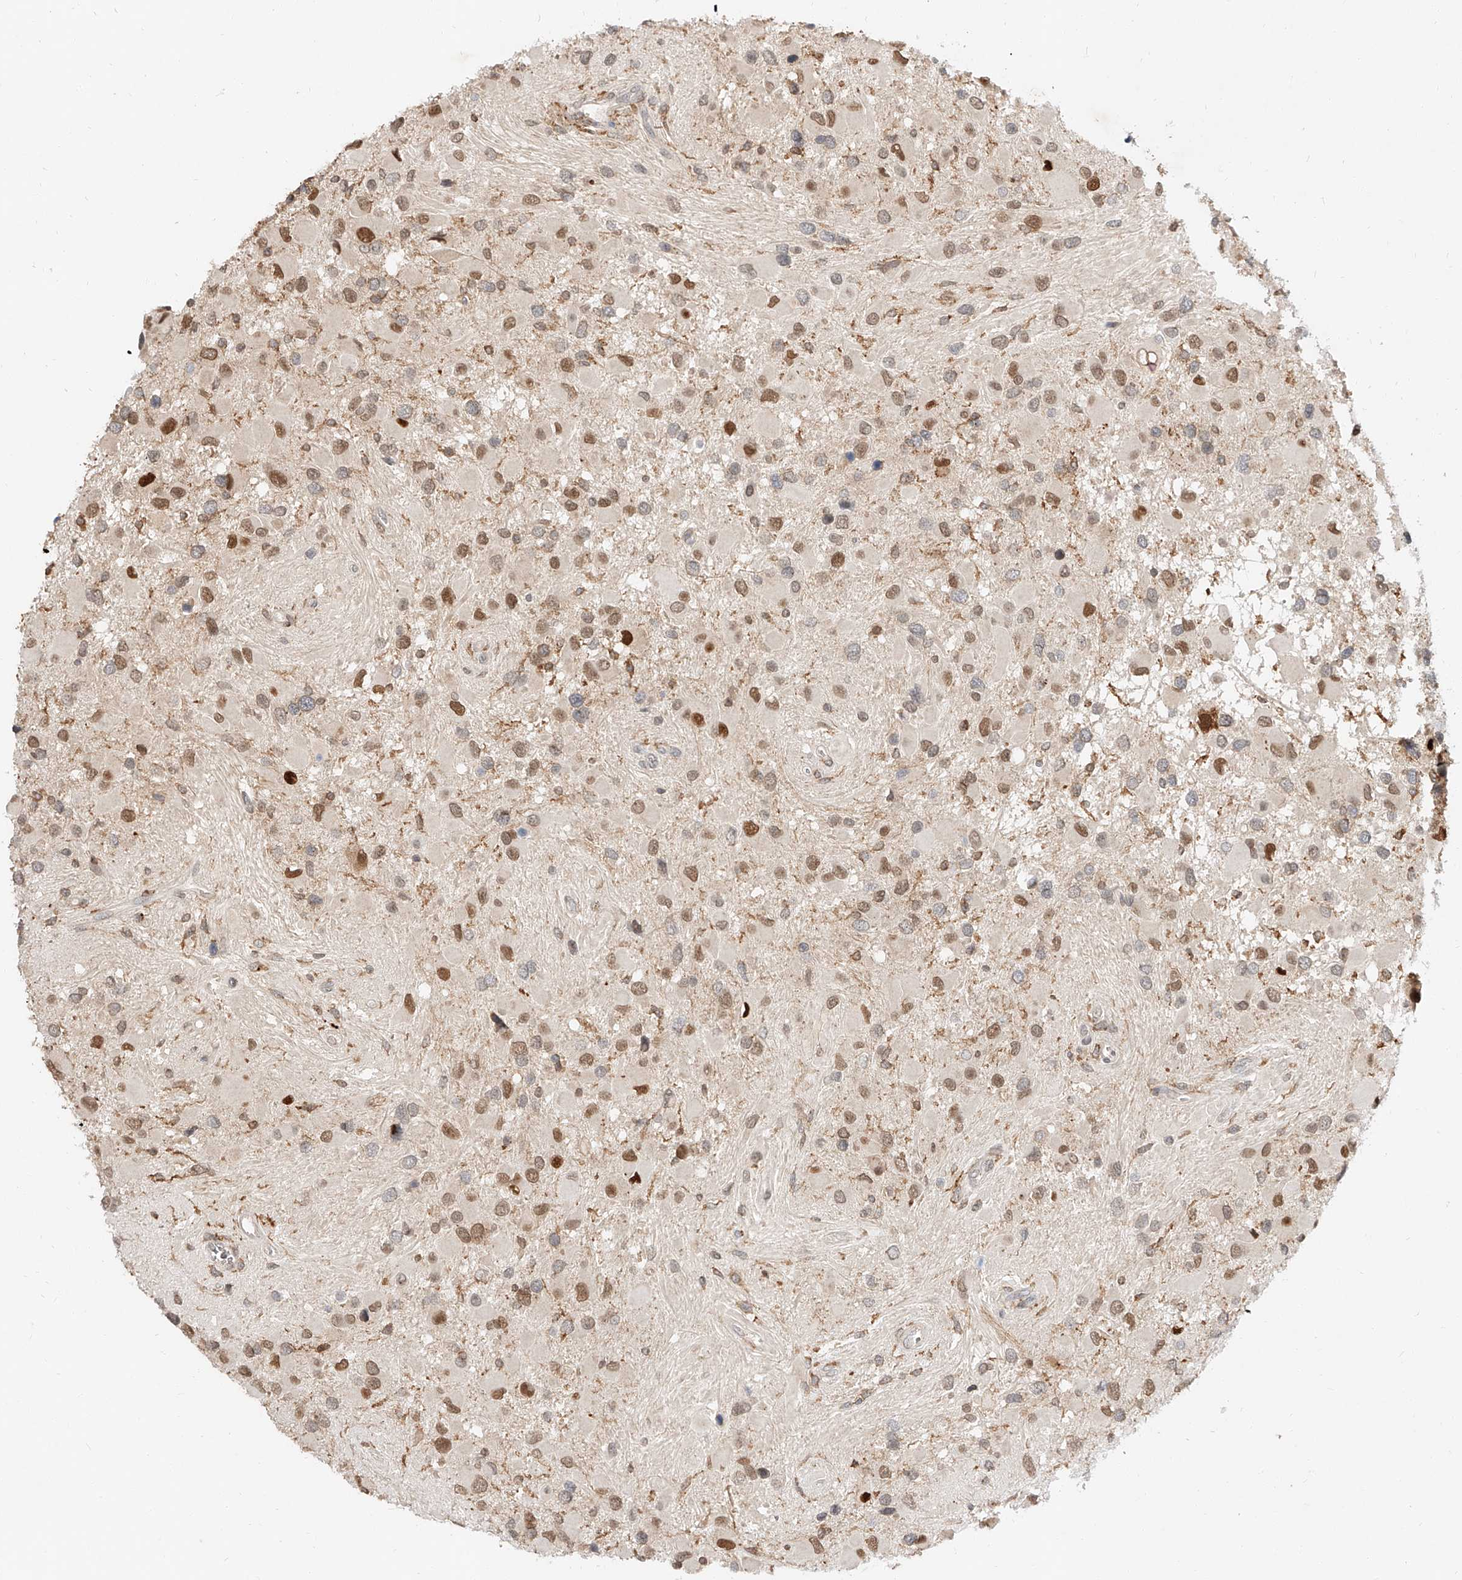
{"staining": {"intensity": "moderate", "quantity": ">75%", "location": "nuclear"}, "tissue": "glioma", "cell_type": "Tumor cells", "image_type": "cancer", "snomed": [{"axis": "morphology", "description": "Glioma, malignant, High grade"}, {"axis": "topography", "description": "Brain"}], "caption": "Immunohistochemistry of human glioma shows medium levels of moderate nuclear positivity in about >75% of tumor cells. The staining is performed using DAB (3,3'-diaminobenzidine) brown chromogen to label protein expression. The nuclei are counter-stained blue using hematoxylin.", "gene": "DIRAS3", "patient": {"sex": "male", "age": 53}}